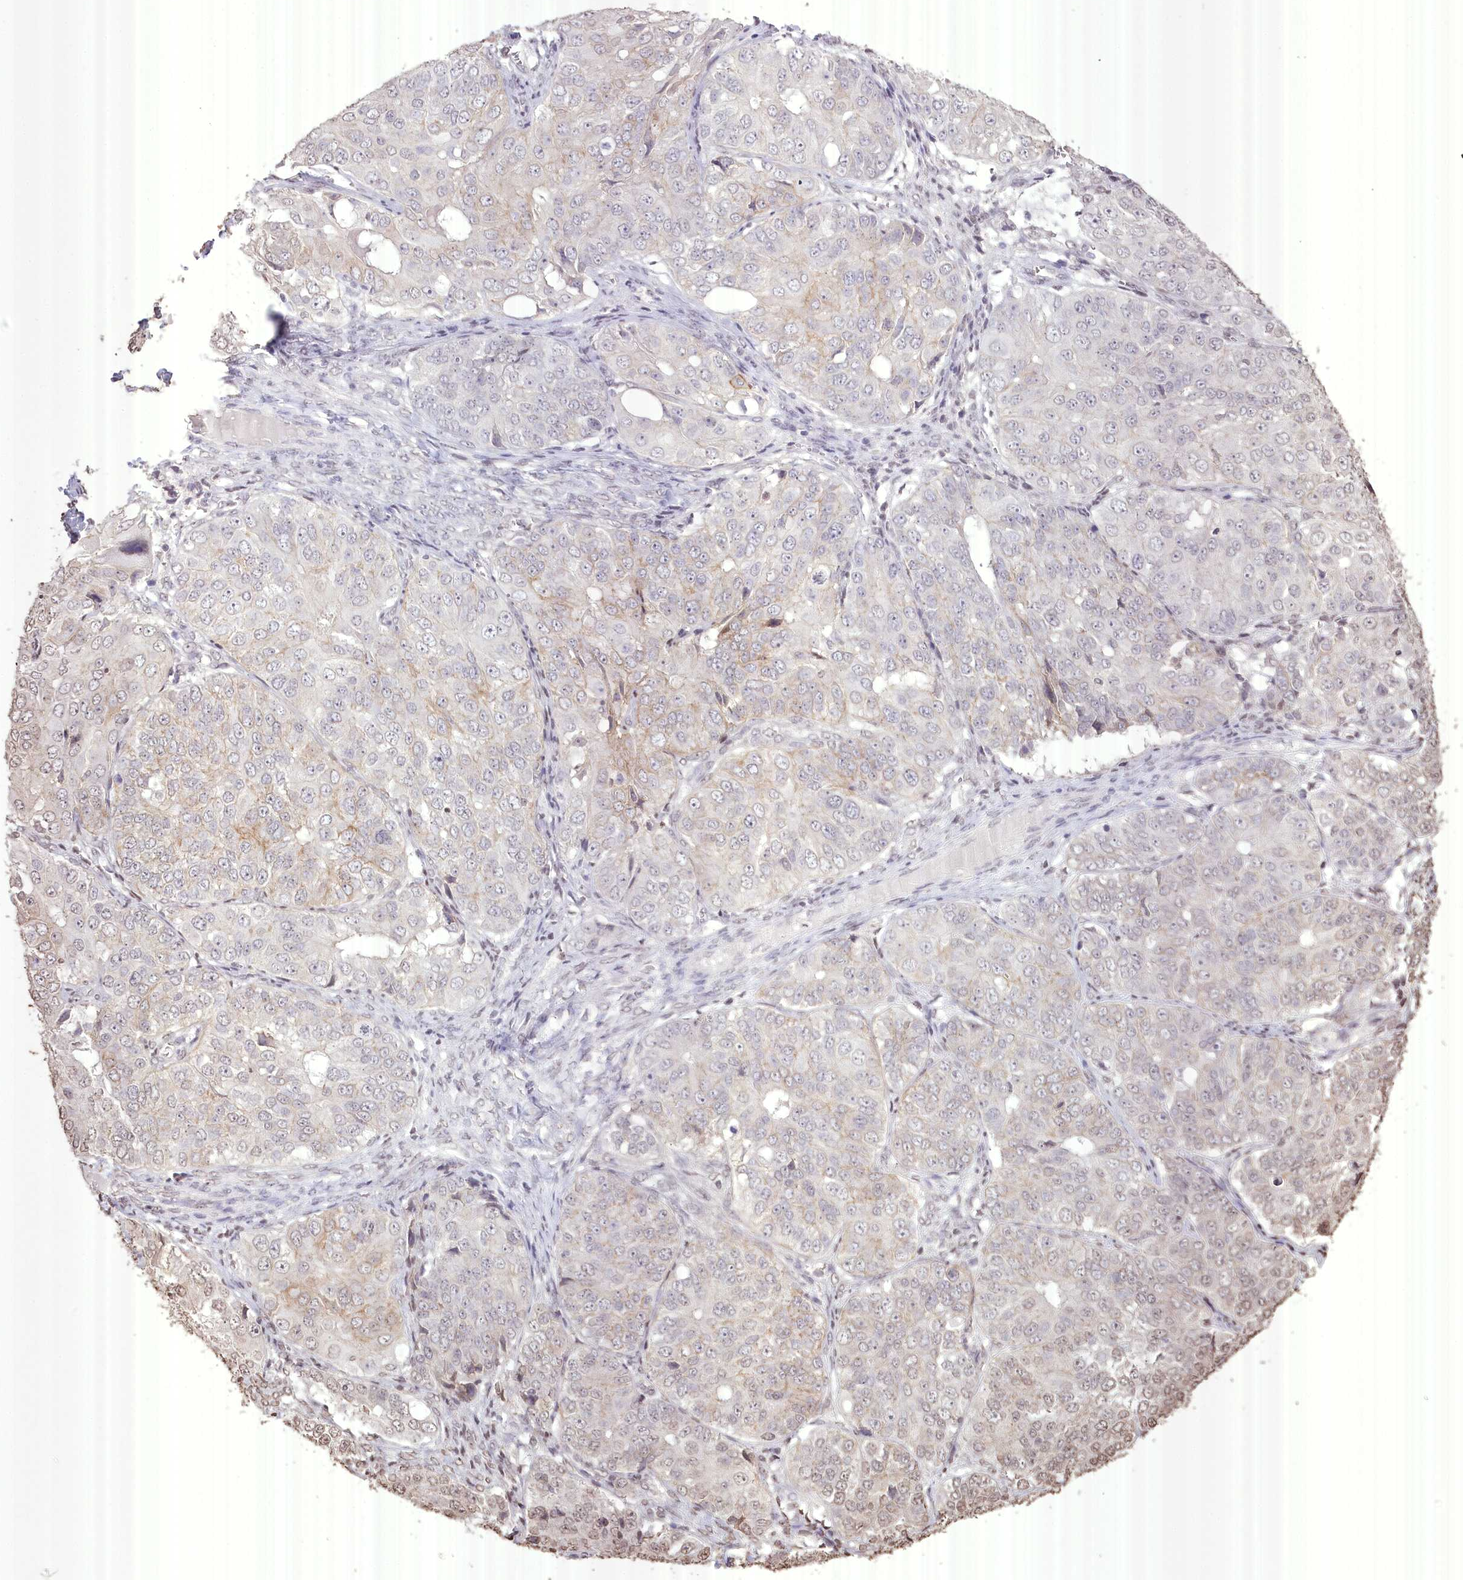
{"staining": {"intensity": "weak", "quantity": "<25%", "location": "cytoplasmic/membranous"}, "tissue": "ovarian cancer", "cell_type": "Tumor cells", "image_type": "cancer", "snomed": [{"axis": "morphology", "description": "Carcinoma, endometroid"}, {"axis": "topography", "description": "Ovary"}], "caption": "Immunohistochemistry (IHC) image of neoplastic tissue: human endometroid carcinoma (ovarian) stained with DAB (3,3'-diaminobenzidine) exhibits no significant protein positivity in tumor cells.", "gene": "SLC39A10", "patient": {"sex": "female", "age": 51}}